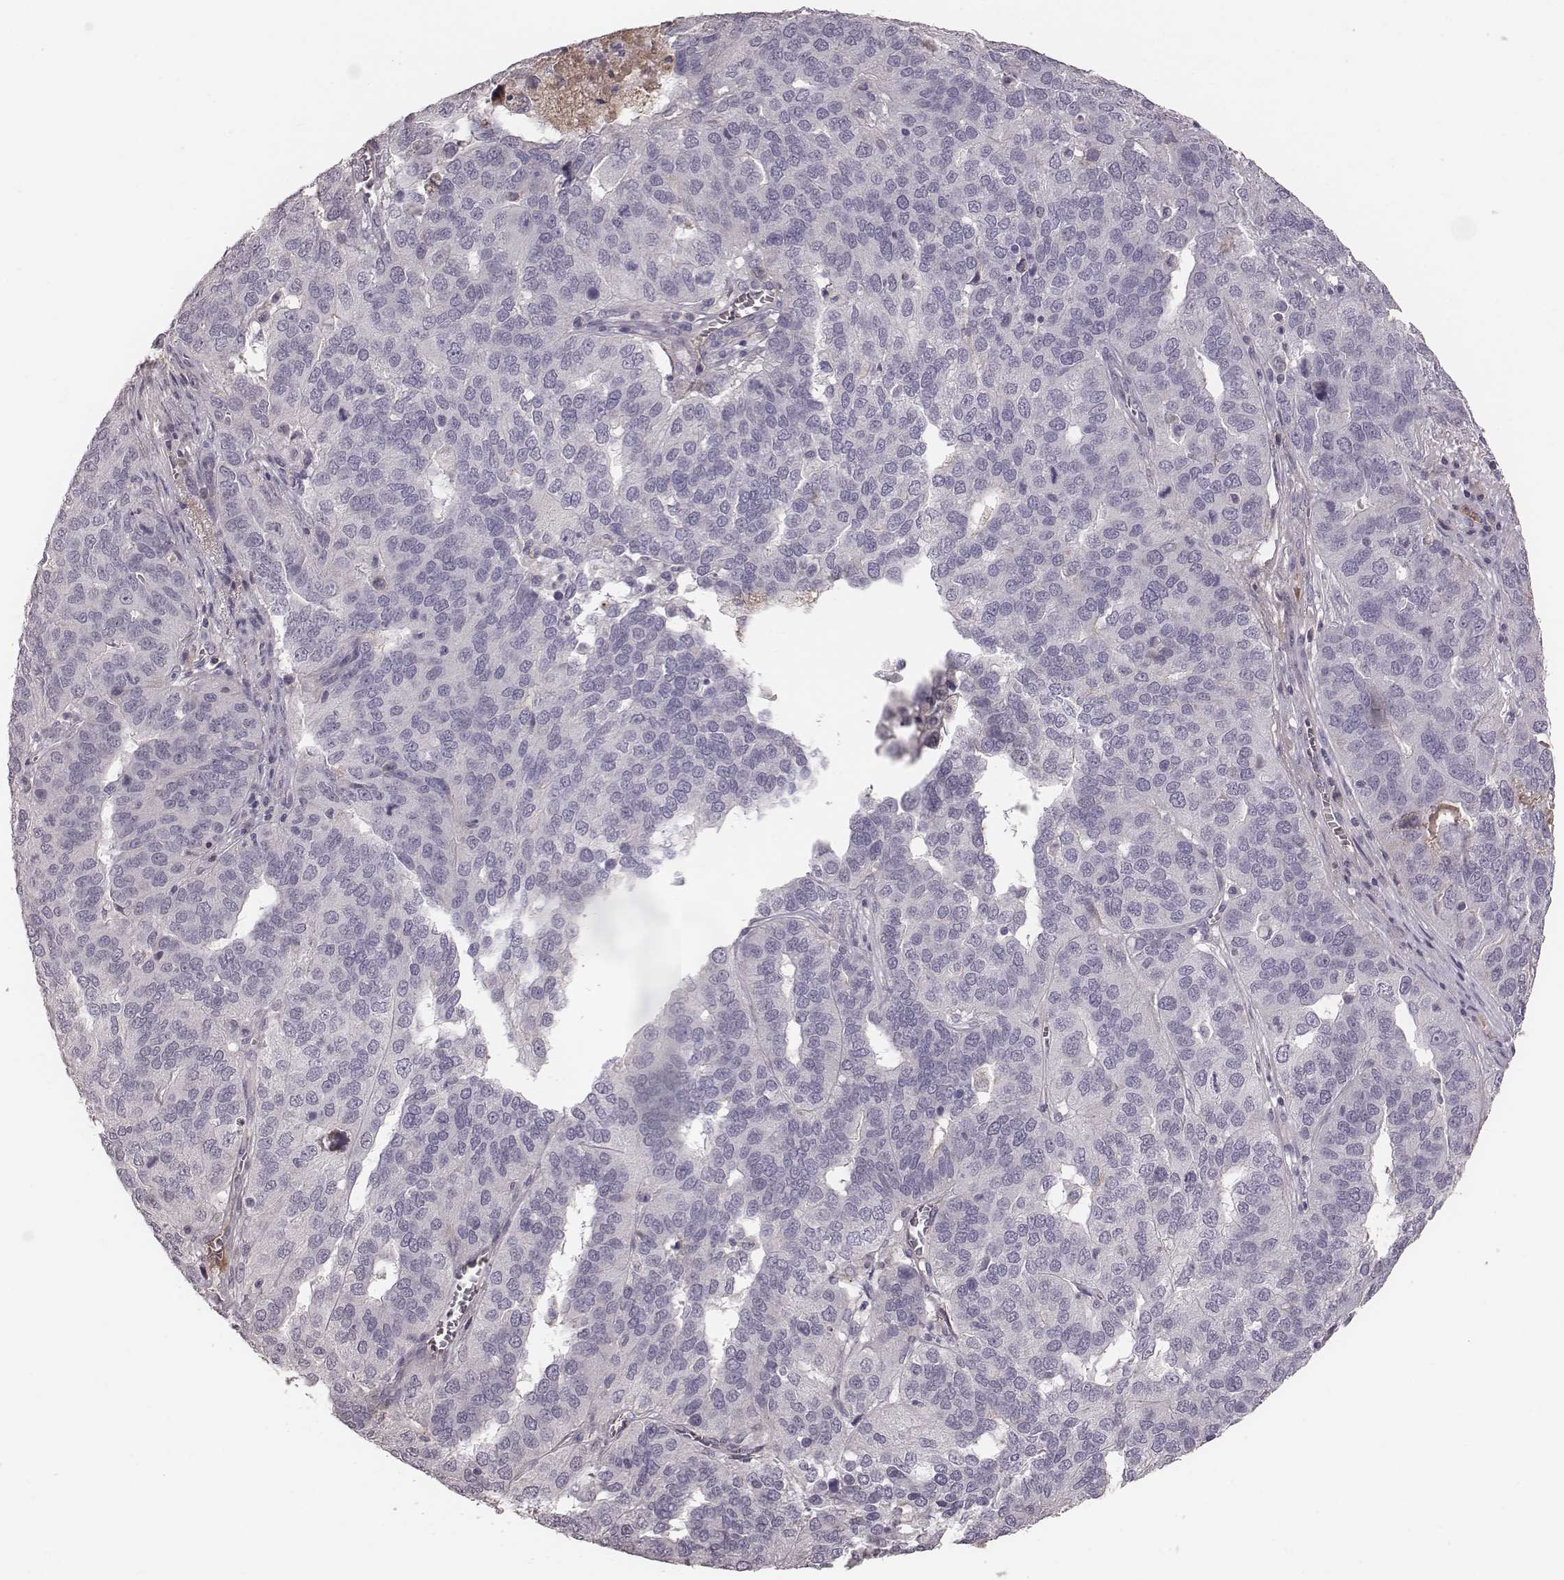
{"staining": {"intensity": "negative", "quantity": "none", "location": "none"}, "tissue": "ovarian cancer", "cell_type": "Tumor cells", "image_type": "cancer", "snomed": [{"axis": "morphology", "description": "Carcinoma, endometroid"}, {"axis": "topography", "description": "Soft tissue"}, {"axis": "topography", "description": "Ovary"}], "caption": "This is an immunohistochemistry (IHC) photomicrograph of ovarian cancer. There is no staining in tumor cells.", "gene": "CFTR", "patient": {"sex": "female", "age": 52}}